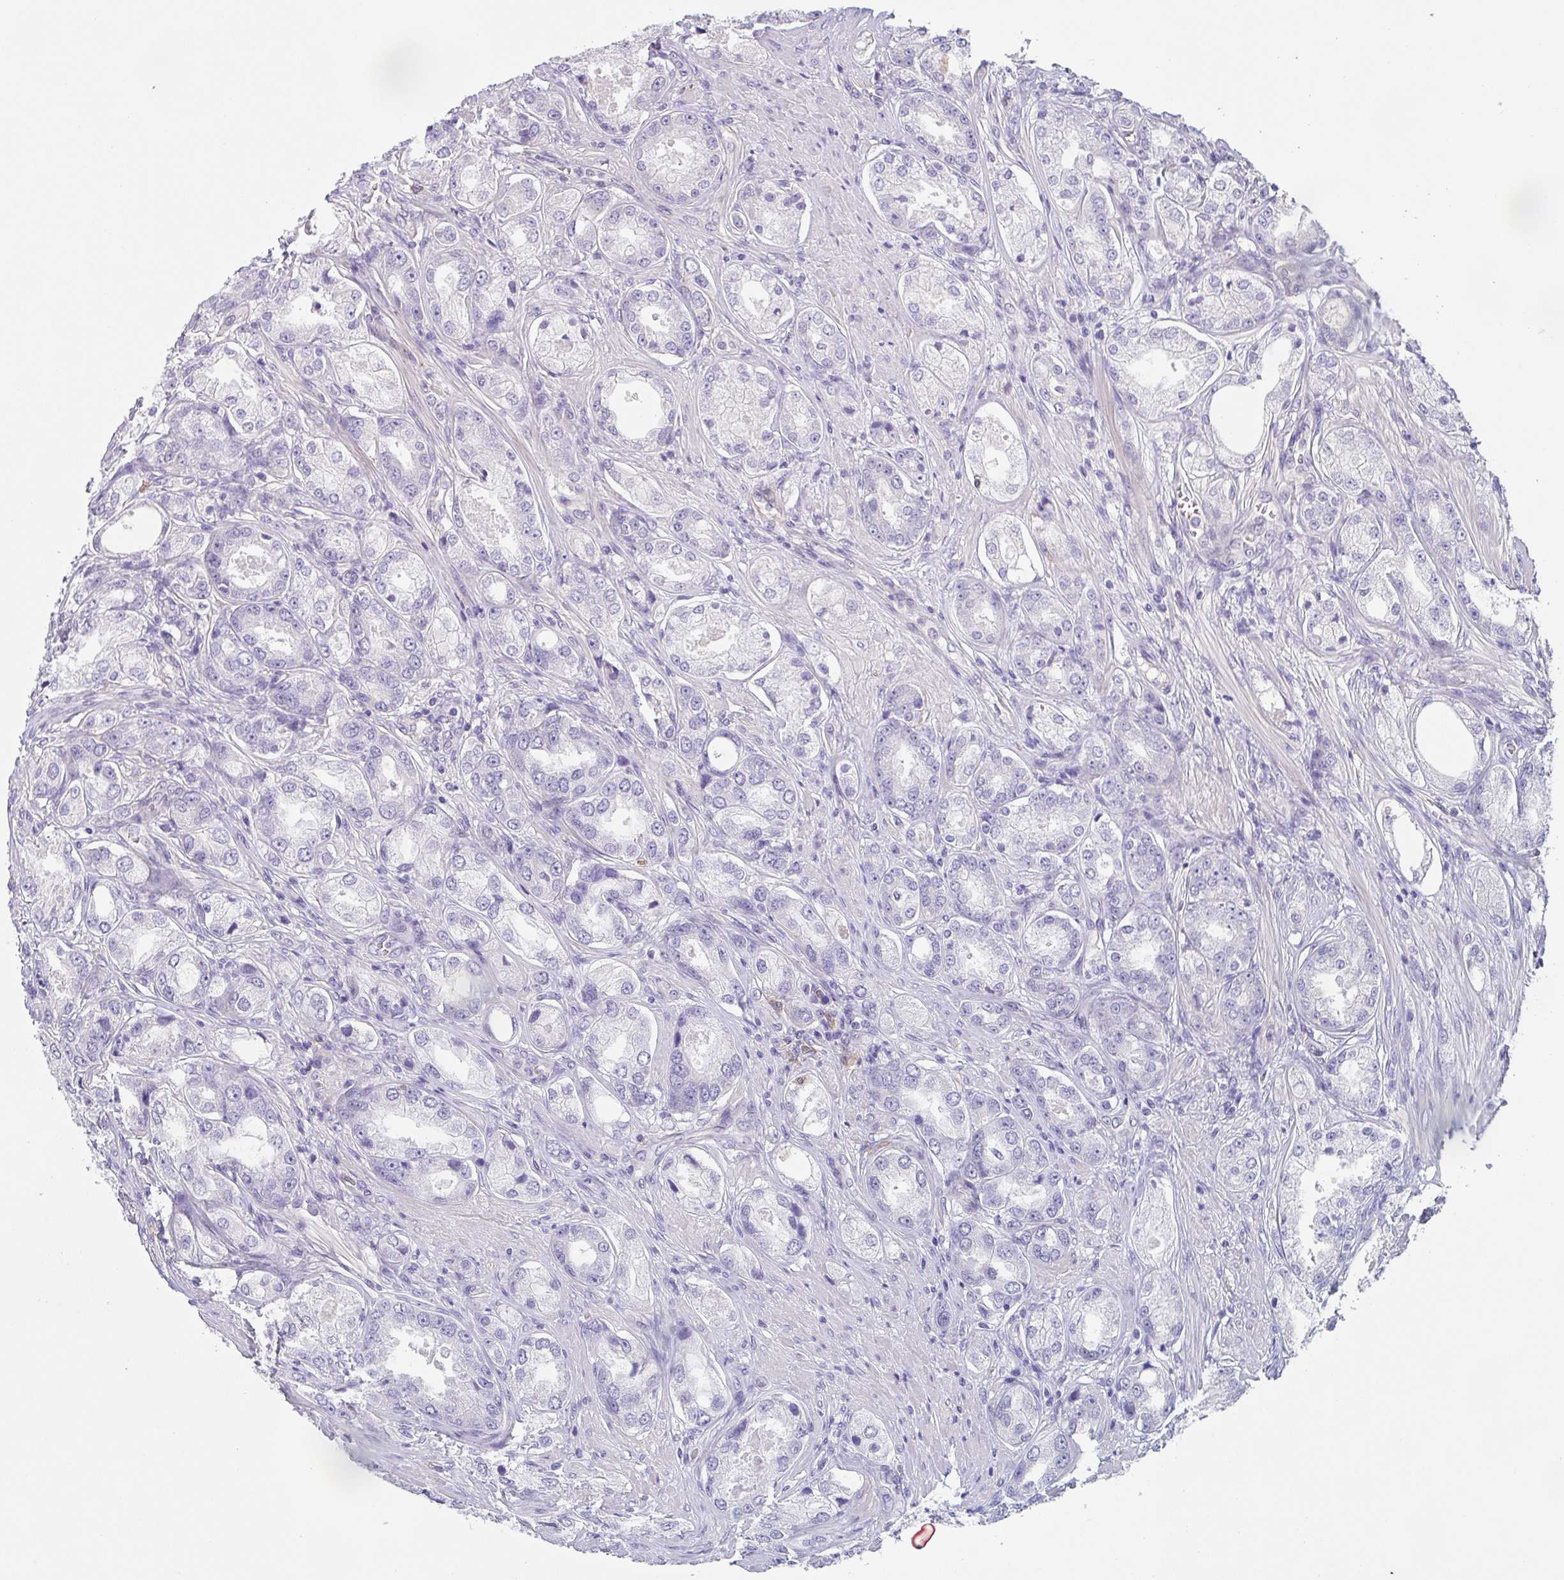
{"staining": {"intensity": "negative", "quantity": "none", "location": "none"}, "tissue": "prostate cancer", "cell_type": "Tumor cells", "image_type": "cancer", "snomed": [{"axis": "morphology", "description": "Adenocarcinoma, Low grade"}, {"axis": "topography", "description": "Prostate"}], "caption": "Immunohistochemical staining of human prostate cancer (low-grade adenocarcinoma) reveals no significant positivity in tumor cells. The staining was performed using DAB to visualize the protein expression in brown, while the nuclei were stained in blue with hematoxylin (Magnification: 20x).", "gene": "DBN1", "patient": {"sex": "male", "age": 68}}